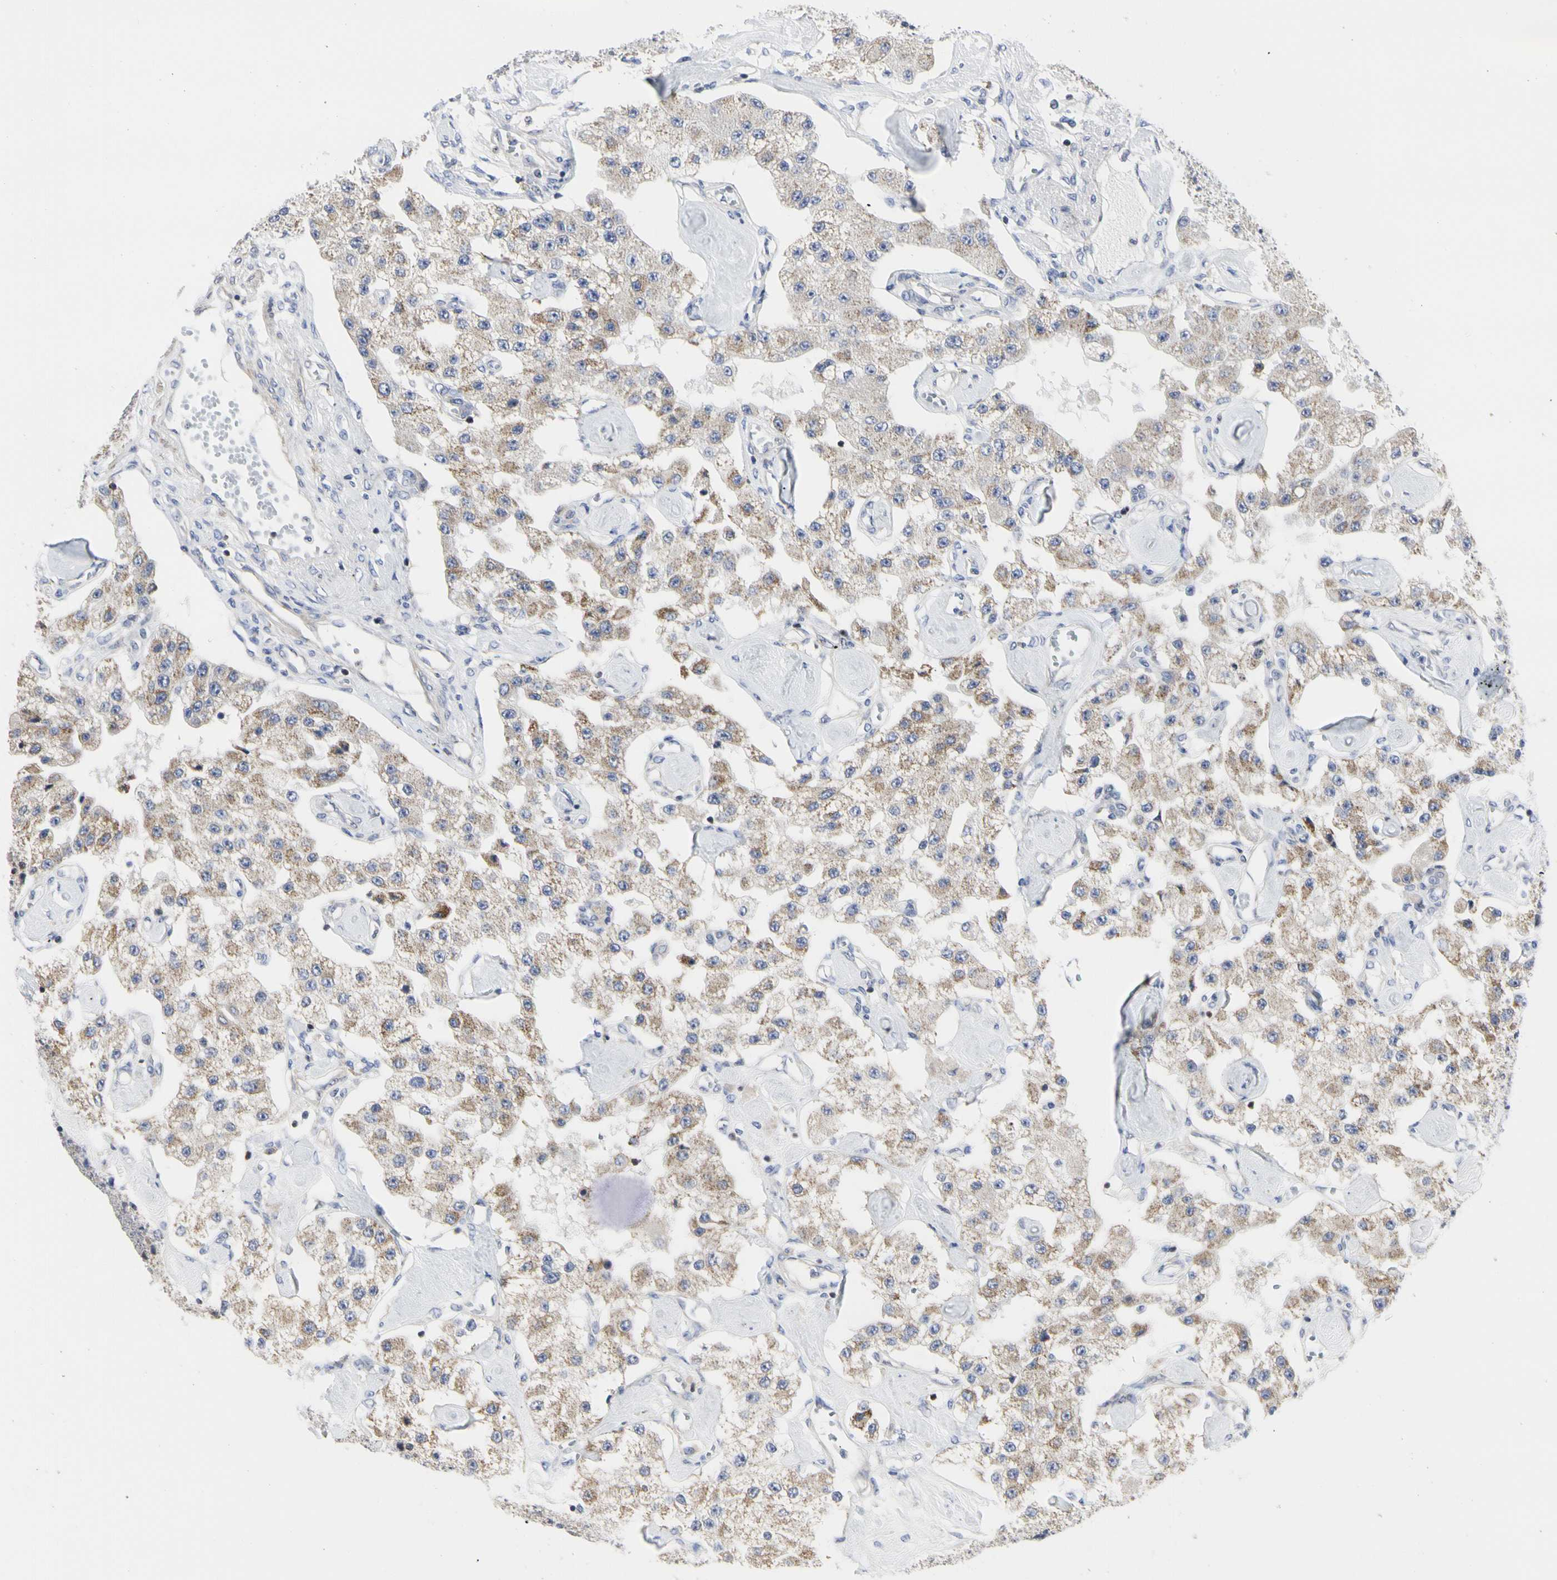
{"staining": {"intensity": "moderate", "quantity": "25%-75%", "location": "cytoplasmic/membranous"}, "tissue": "carcinoid", "cell_type": "Tumor cells", "image_type": "cancer", "snomed": [{"axis": "morphology", "description": "Carcinoid, malignant, NOS"}, {"axis": "topography", "description": "Pancreas"}], "caption": "The histopathology image exhibits a brown stain indicating the presence of a protein in the cytoplasmic/membranous of tumor cells in carcinoid. (DAB IHC with brightfield microscopy, high magnification).", "gene": "SHANK2", "patient": {"sex": "male", "age": 41}}